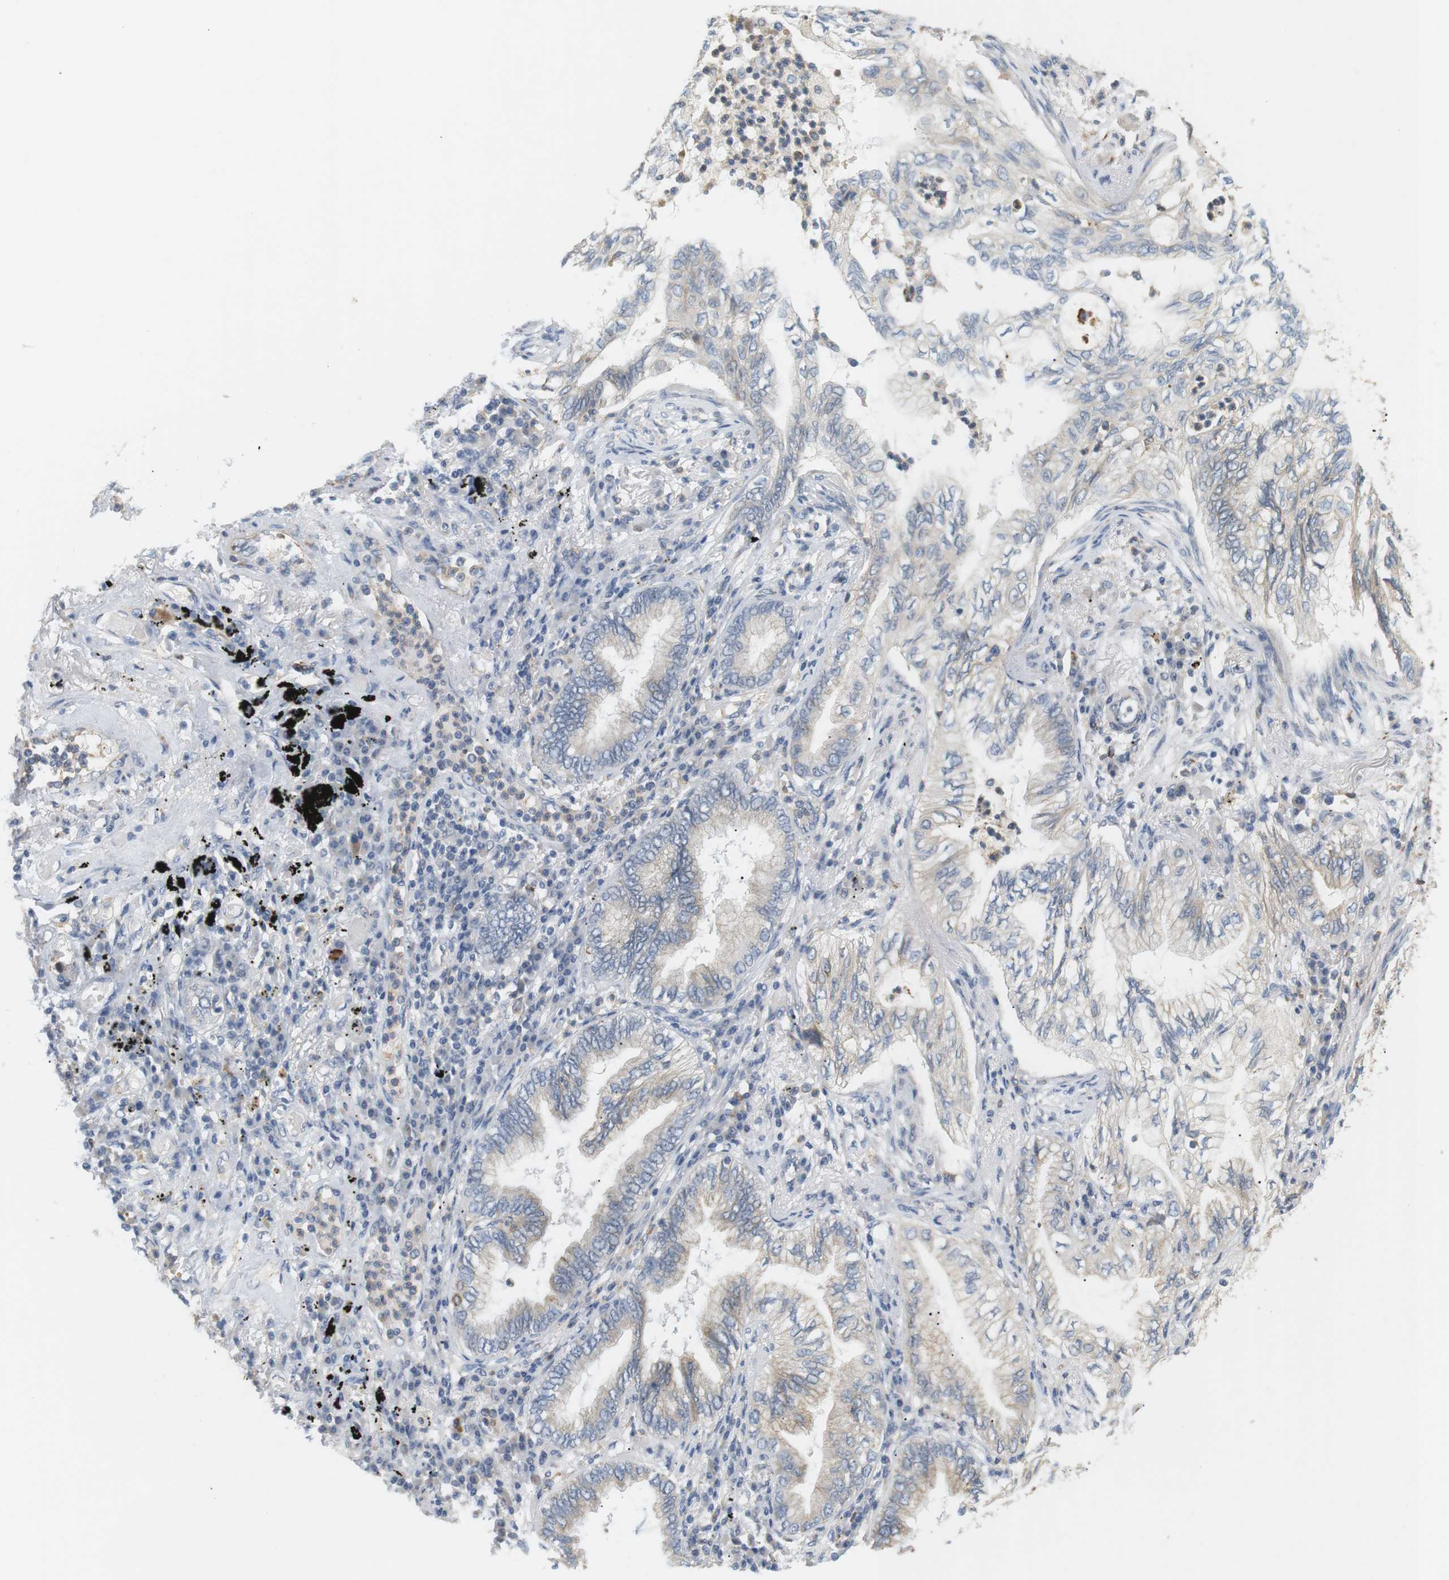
{"staining": {"intensity": "negative", "quantity": "none", "location": "none"}, "tissue": "lung cancer", "cell_type": "Tumor cells", "image_type": "cancer", "snomed": [{"axis": "morphology", "description": "Normal tissue, NOS"}, {"axis": "morphology", "description": "Adenocarcinoma, NOS"}, {"axis": "topography", "description": "Bronchus"}, {"axis": "topography", "description": "Lung"}], "caption": "Histopathology image shows no protein expression in tumor cells of lung adenocarcinoma tissue.", "gene": "CD300E", "patient": {"sex": "female", "age": 70}}